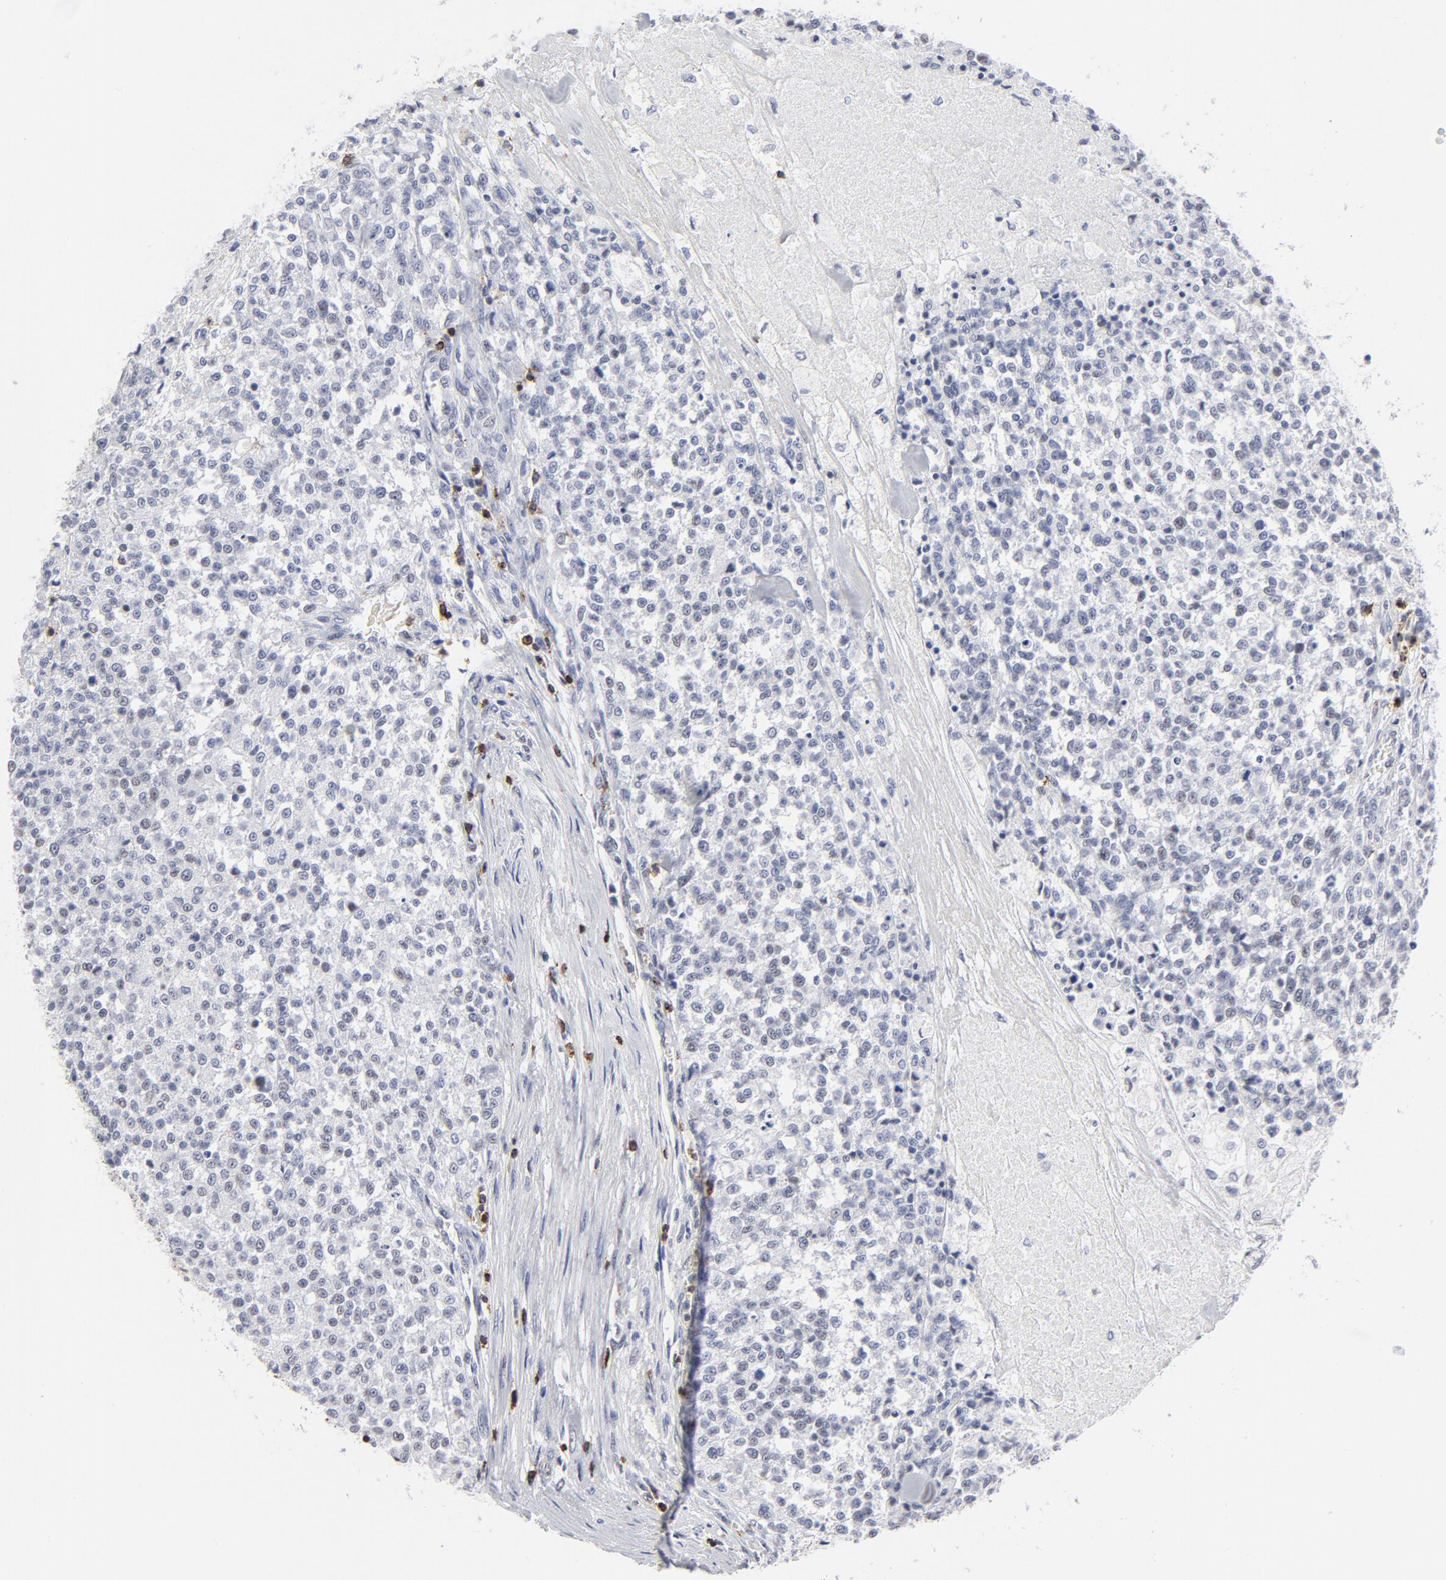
{"staining": {"intensity": "negative", "quantity": "none", "location": "none"}, "tissue": "testis cancer", "cell_type": "Tumor cells", "image_type": "cancer", "snomed": [{"axis": "morphology", "description": "Seminoma, NOS"}, {"axis": "topography", "description": "Testis"}], "caption": "Tumor cells are negative for protein expression in human testis cancer.", "gene": "CD2", "patient": {"sex": "male", "age": 59}}